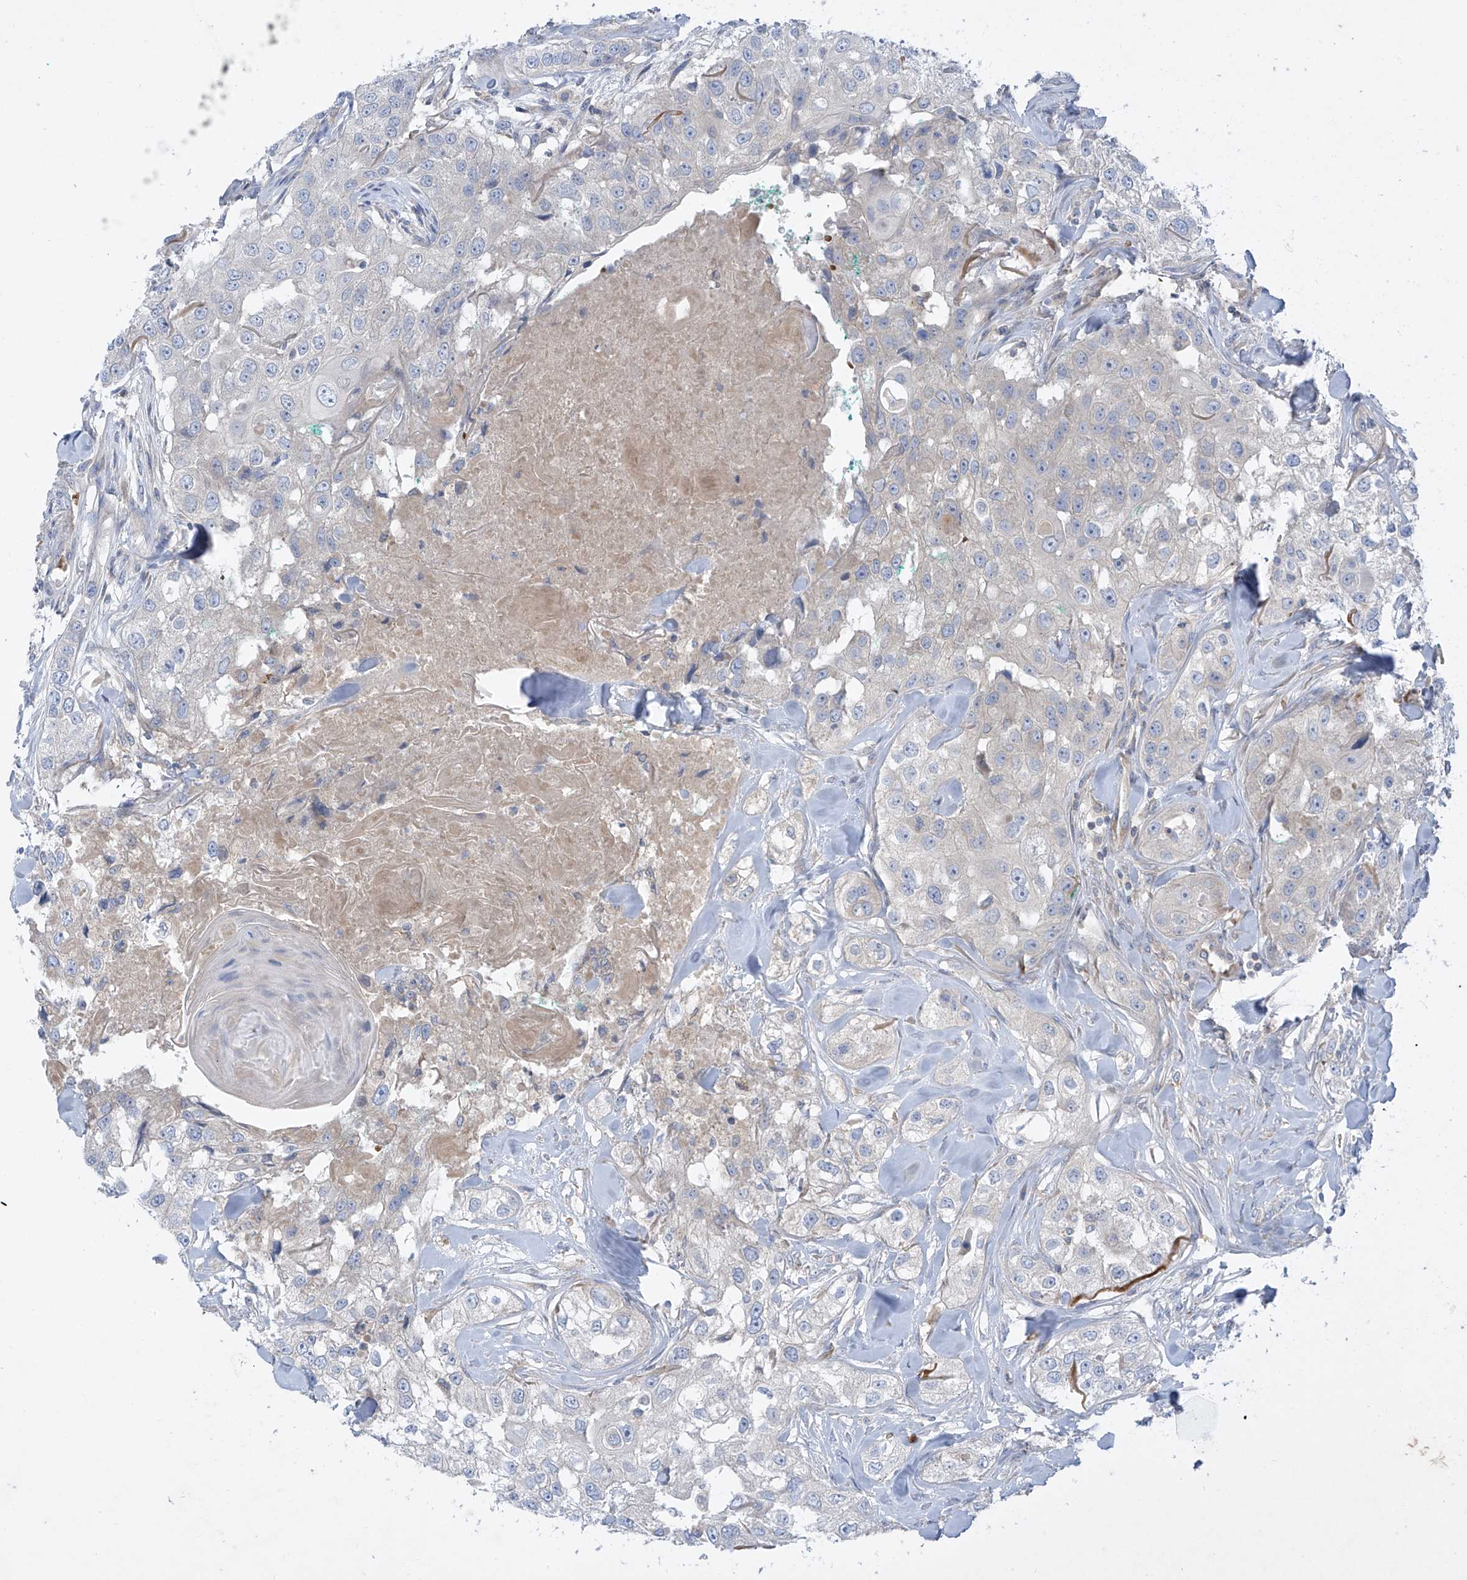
{"staining": {"intensity": "negative", "quantity": "none", "location": "none"}, "tissue": "head and neck cancer", "cell_type": "Tumor cells", "image_type": "cancer", "snomed": [{"axis": "morphology", "description": "Normal tissue, NOS"}, {"axis": "morphology", "description": "Squamous cell carcinoma, NOS"}, {"axis": "topography", "description": "Skeletal muscle"}, {"axis": "topography", "description": "Head-Neck"}], "caption": "This is an immunohistochemistry histopathology image of human head and neck squamous cell carcinoma. There is no expression in tumor cells.", "gene": "DGKQ", "patient": {"sex": "male", "age": 51}}